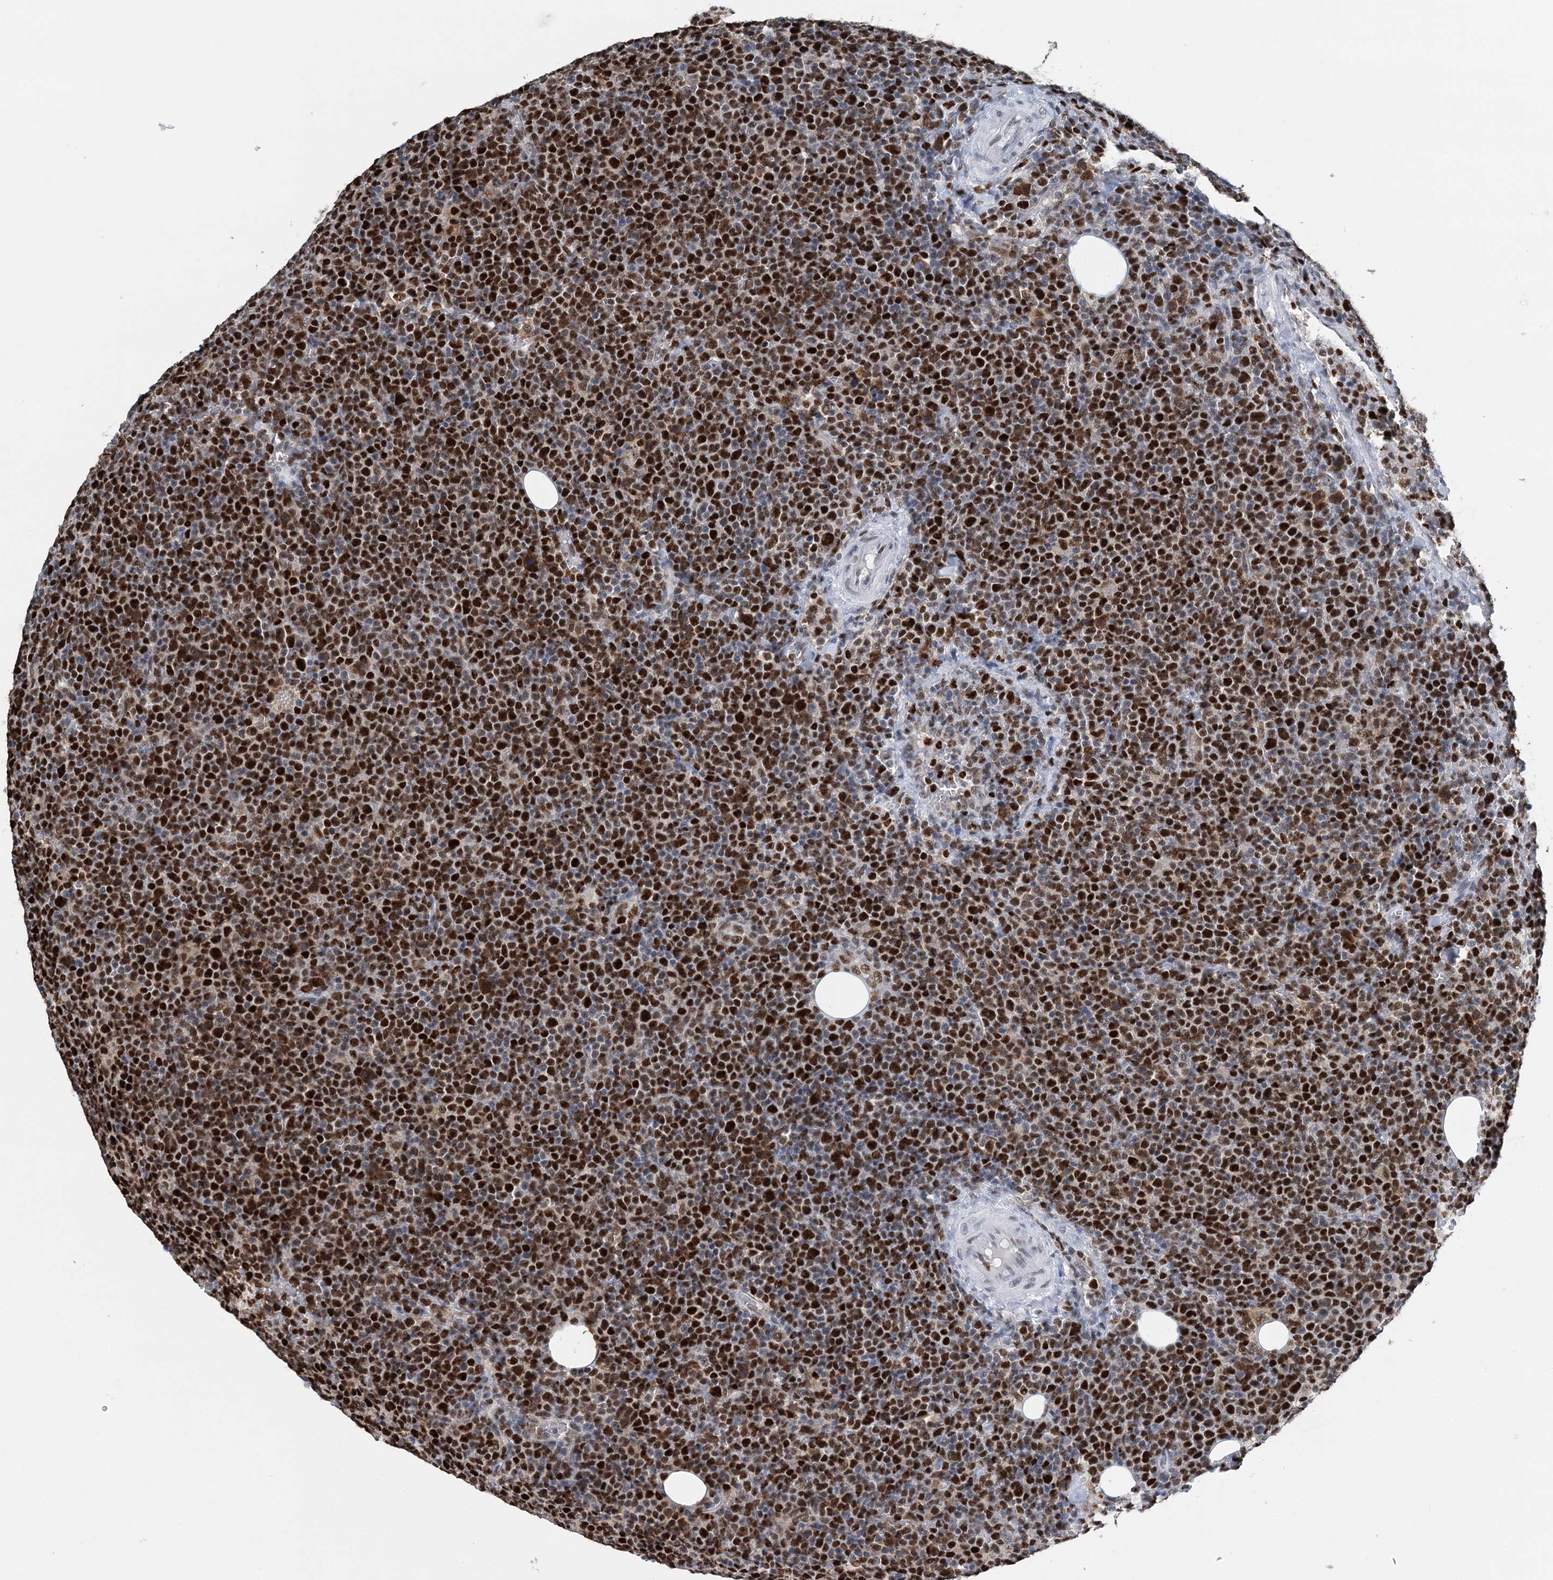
{"staining": {"intensity": "strong", "quantity": ">75%", "location": "nuclear"}, "tissue": "lymphoma", "cell_type": "Tumor cells", "image_type": "cancer", "snomed": [{"axis": "morphology", "description": "Malignant lymphoma, non-Hodgkin's type, High grade"}, {"axis": "topography", "description": "Lymph node"}], "caption": "Lymphoma stained for a protein shows strong nuclear positivity in tumor cells. The protein of interest is shown in brown color, while the nuclei are stained blue.", "gene": "HAT1", "patient": {"sex": "male", "age": 61}}